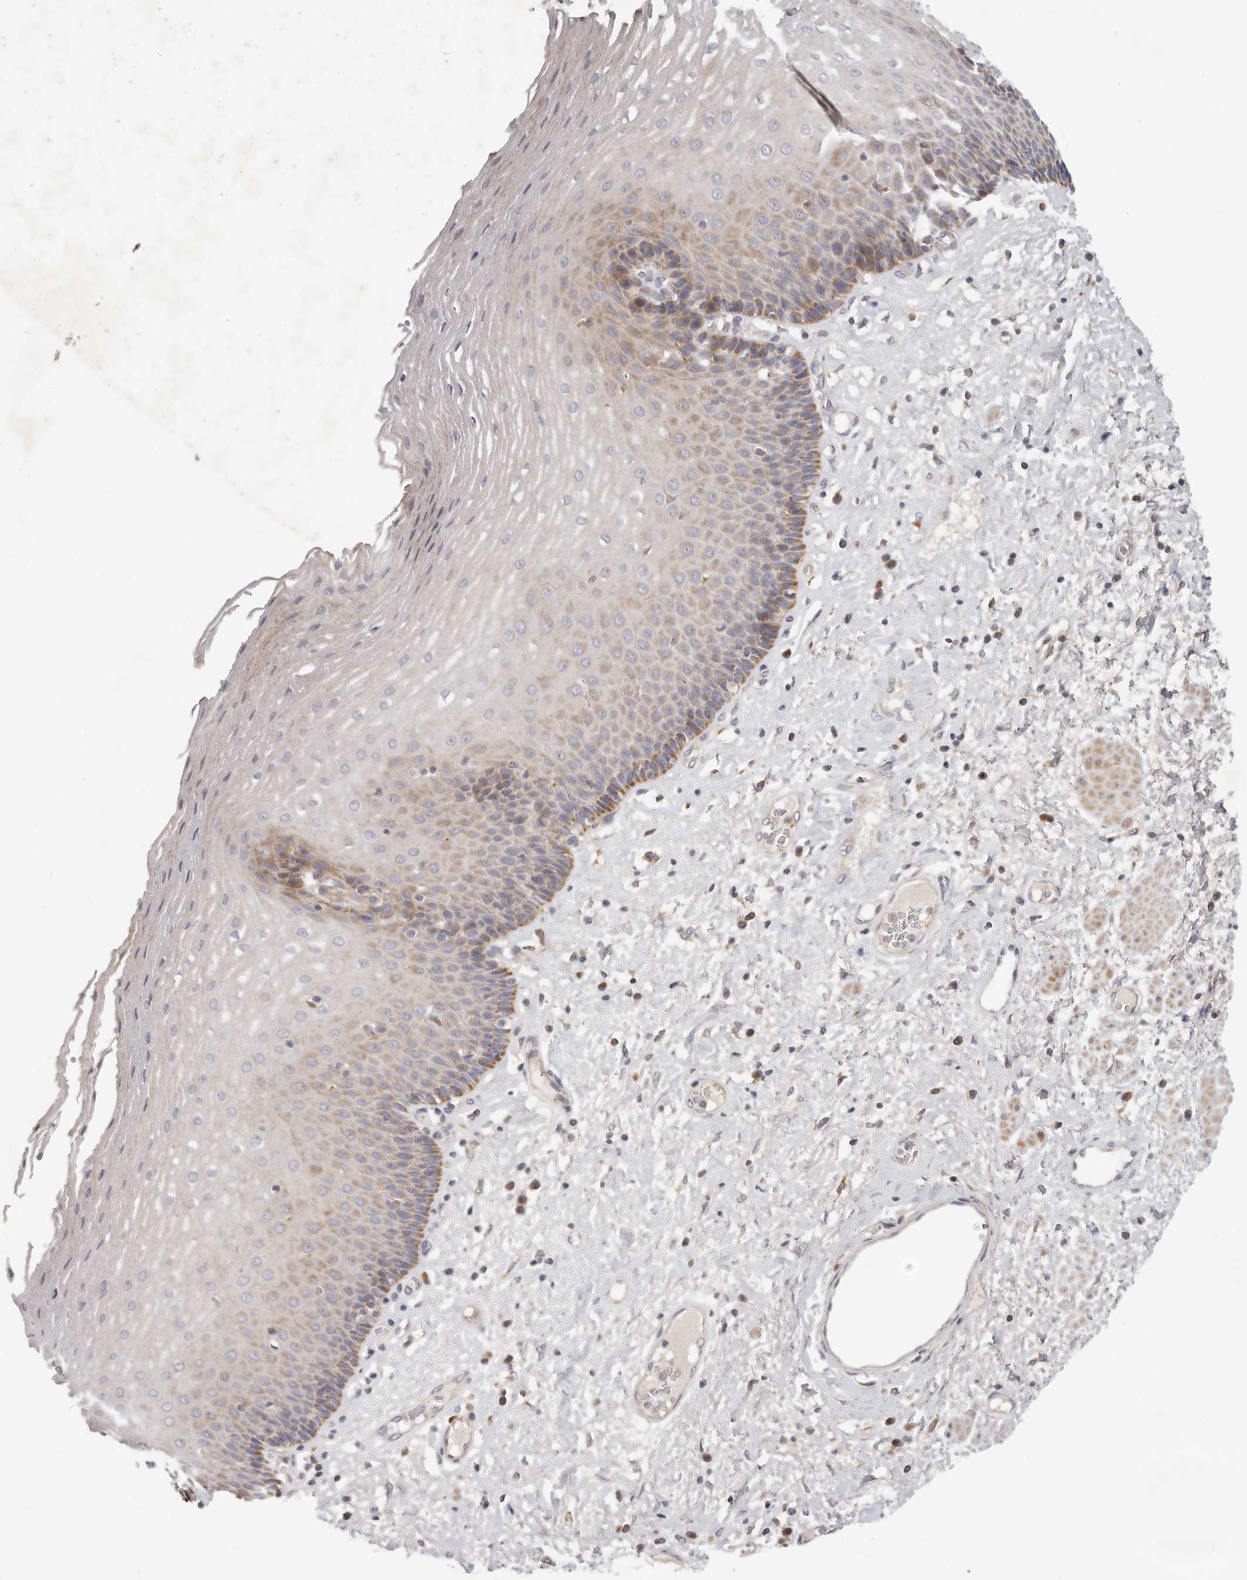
{"staining": {"intensity": "moderate", "quantity": "<25%", "location": "cytoplasmic/membranous"}, "tissue": "esophagus", "cell_type": "Squamous epithelial cells", "image_type": "normal", "snomed": [{"axis": "morphology", "description": "Normal tissue, NOS"}, {"axis": "morphology", "description": "Adenocarcinoma, NOS"}, {"axis": "topography", "description": "Esophagus"}], "caption": "This micrograph shows IHC staining of unremarkable esophagus, with low moderate cytoplasmic/membranous expression in approximately <25% of squamous epithelial cells.", "gene": "TFB2M", "patient": {"sex": "male", "age": 62}}